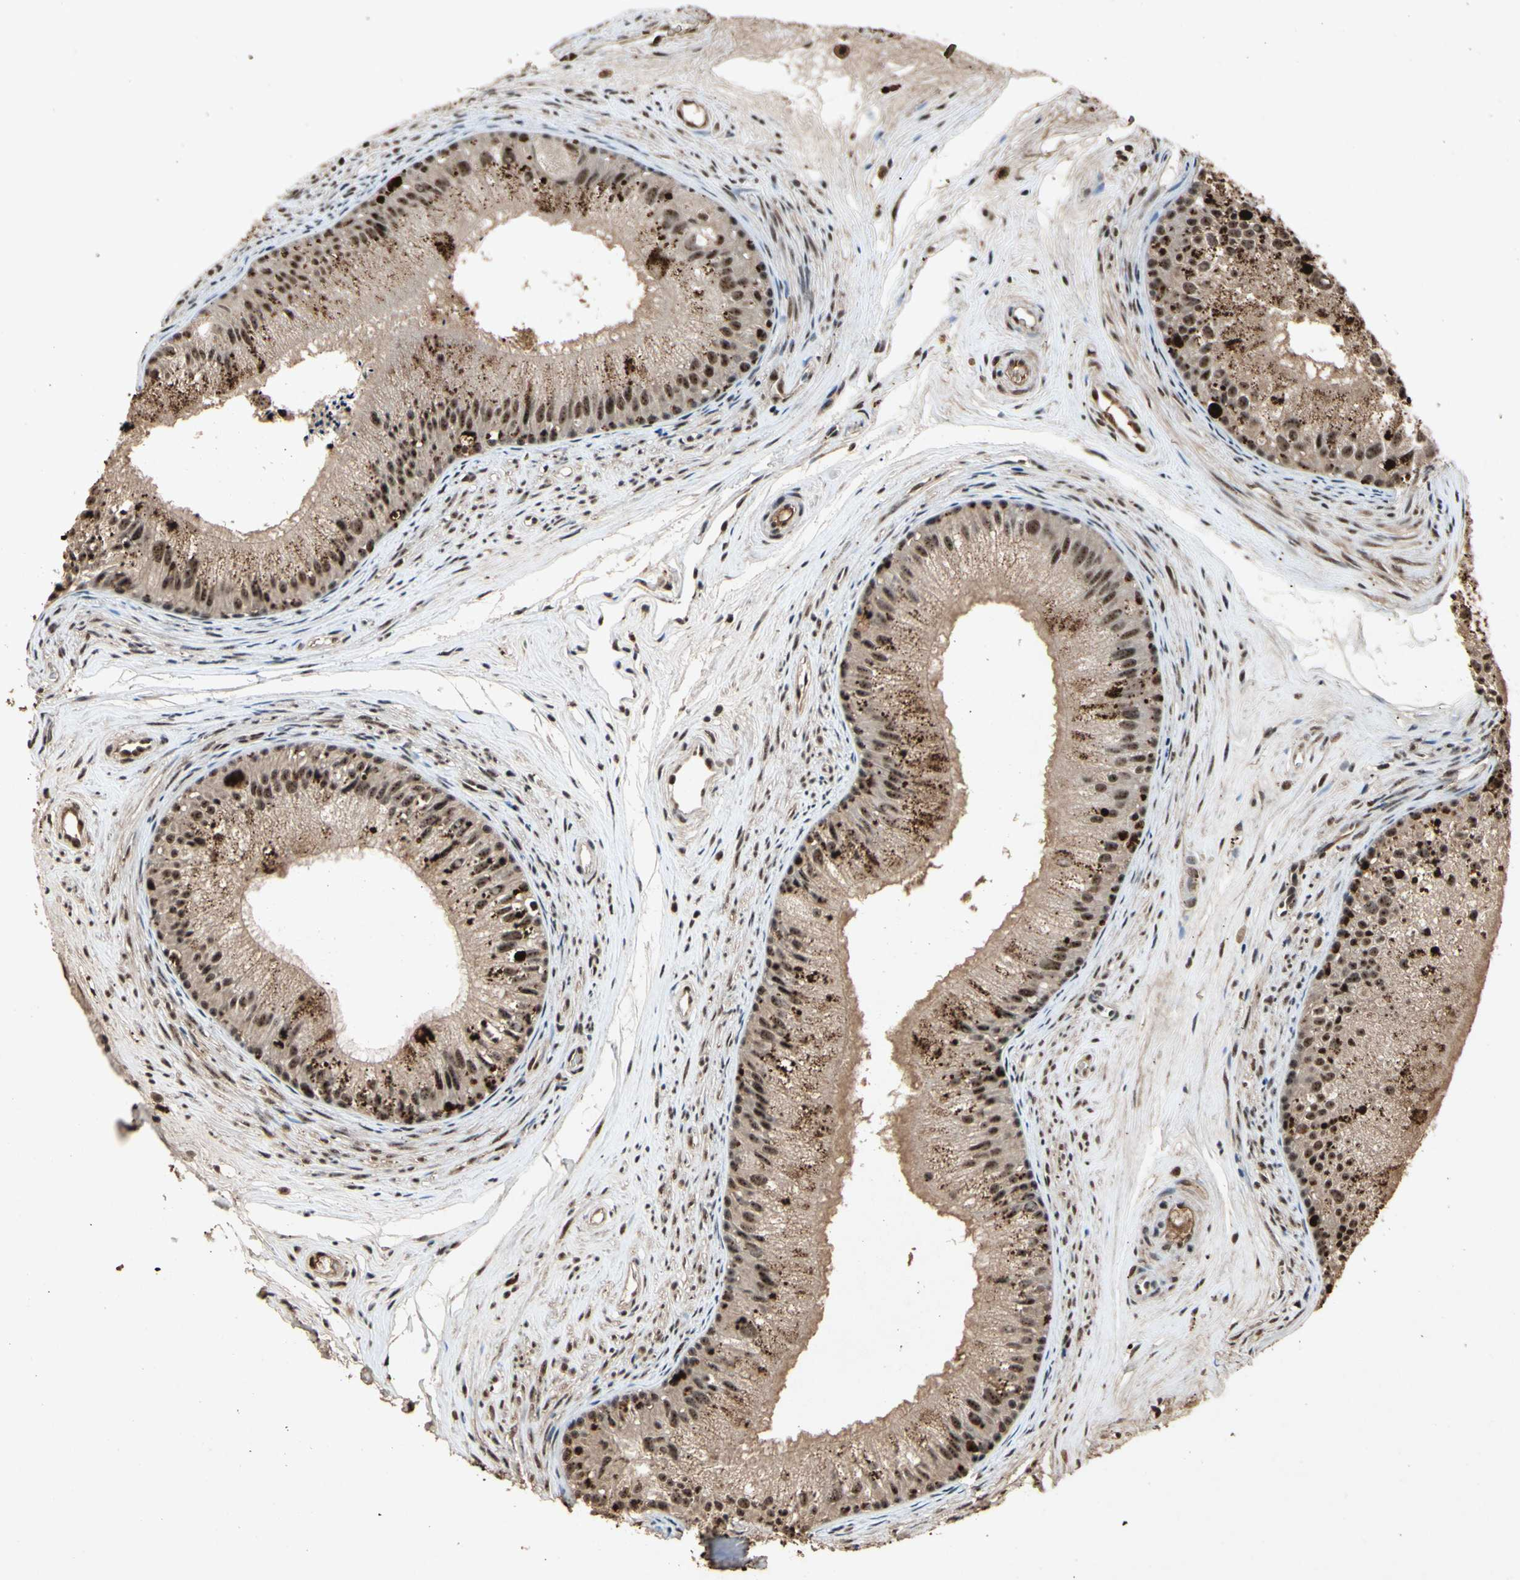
{"staining": {"intensity": "strong", "quantity": ">75%", "location": "cytoplasmic/membranous,nuclear"}, "tissue": "epididymis", "cell_type": "Glandular cells", "image_type": "normal", "snomed": [{"axis": "morphology", "description": "Normal tissue, NOS"}, {"axis": "topography", "description": "Epididymis"}], "caption": "Protein staining exhibits strong cytoplasmic/membranous,nuclear positivity in approximately >75% of glandular cells in unremarkable epididymis.", "gene": "PML", "patient": {"sex": "male", "age": 56}}